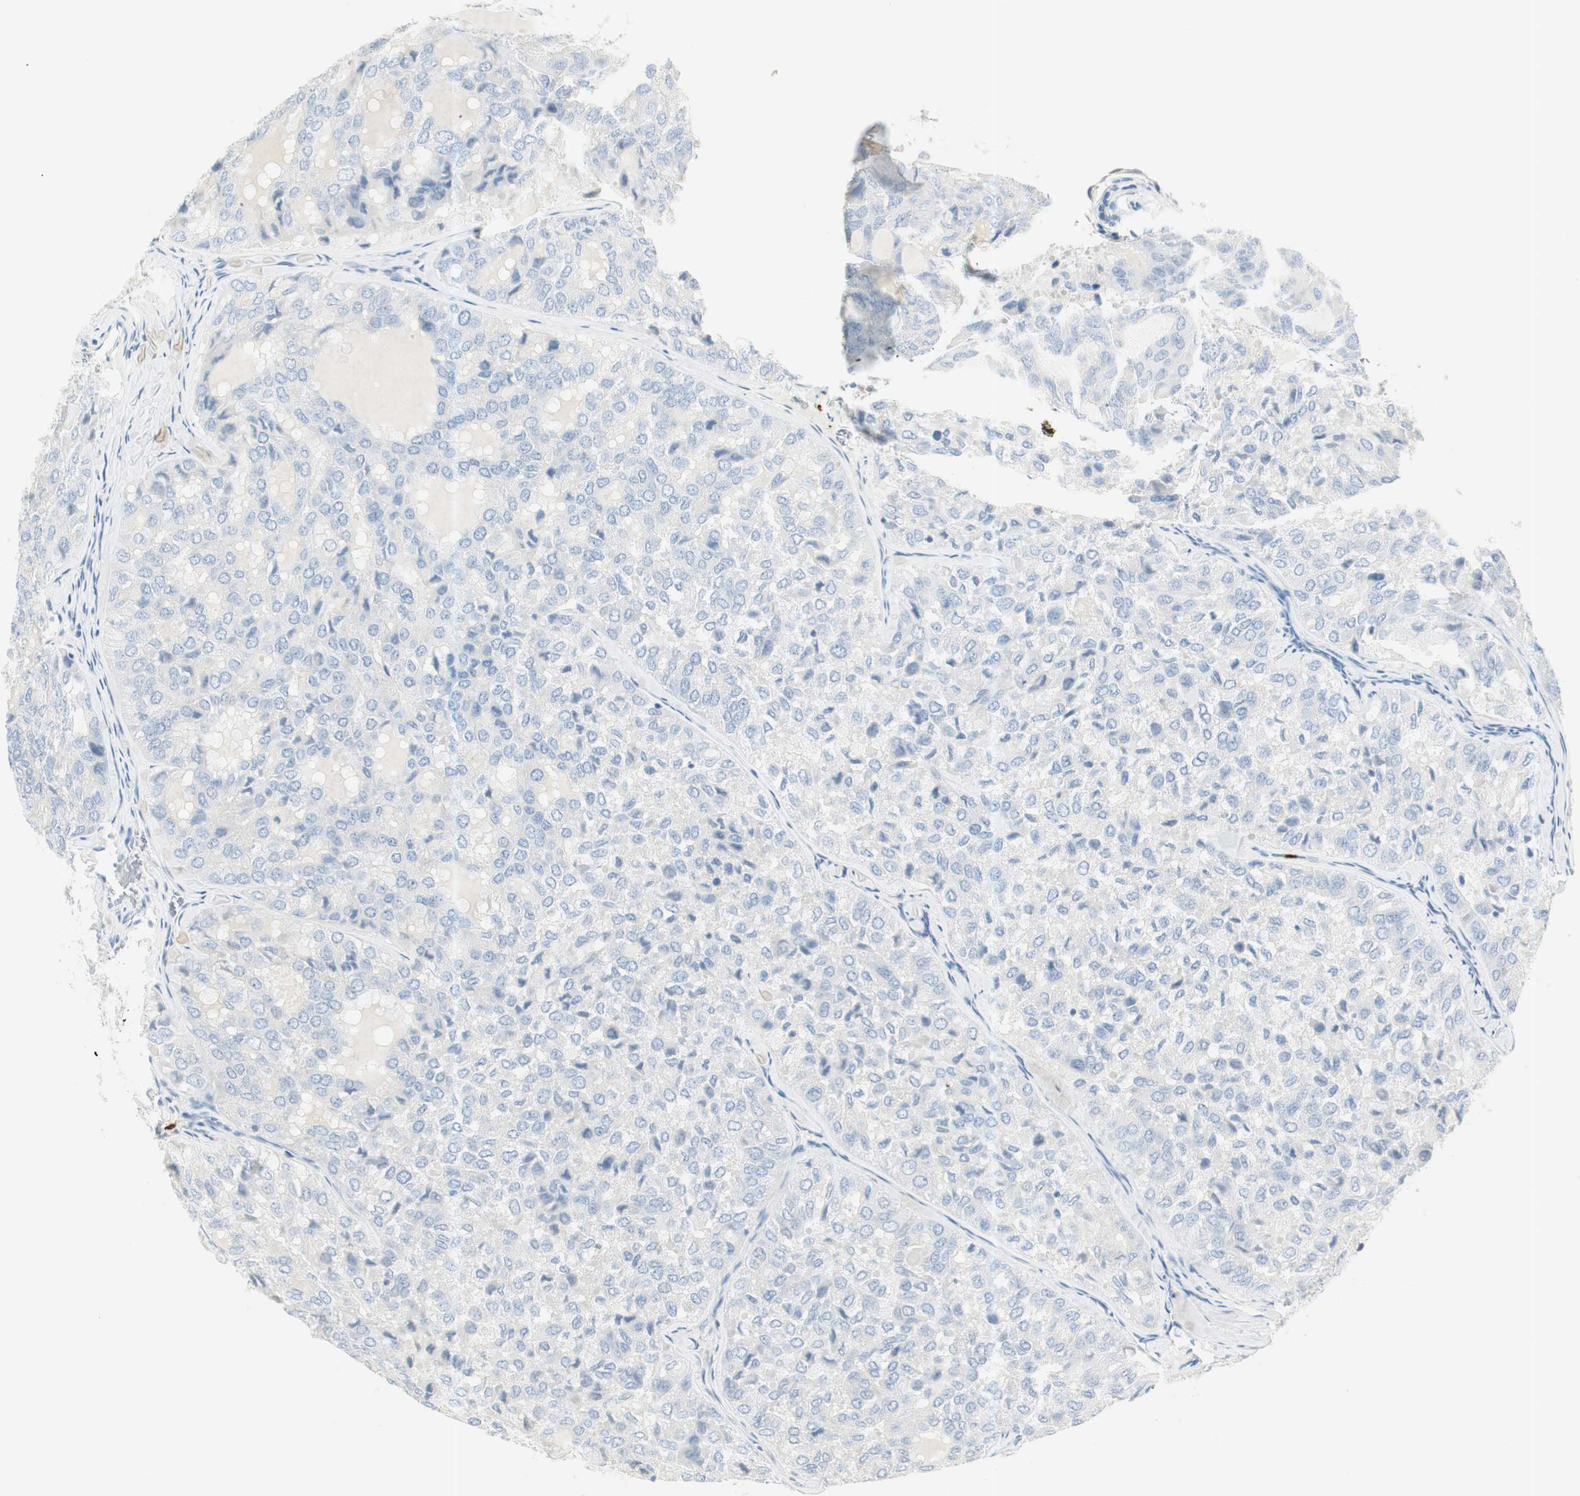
{"staining": {"intensity": "negative", "quantity": "none", "location": "none"}, "tissue": "thyroid cancer", "cell_type": "Tumor cells", "image_type": "cancer", "snomed": [{"axis": "morphology", "description": "Follicular adenoma carcinoma, NOS"}, {"axis": "topography", "description": "Thyroid gland"}], "caption": "DAB (3,3'-diaminobenzidine) immunohistochemical staining of human thyroid cancer (follicular adenoma carcinoma) reveals no significant staining in tumor cells.", "gene": "PRTN3", "patient": {"sex": "male", "age": 75}}